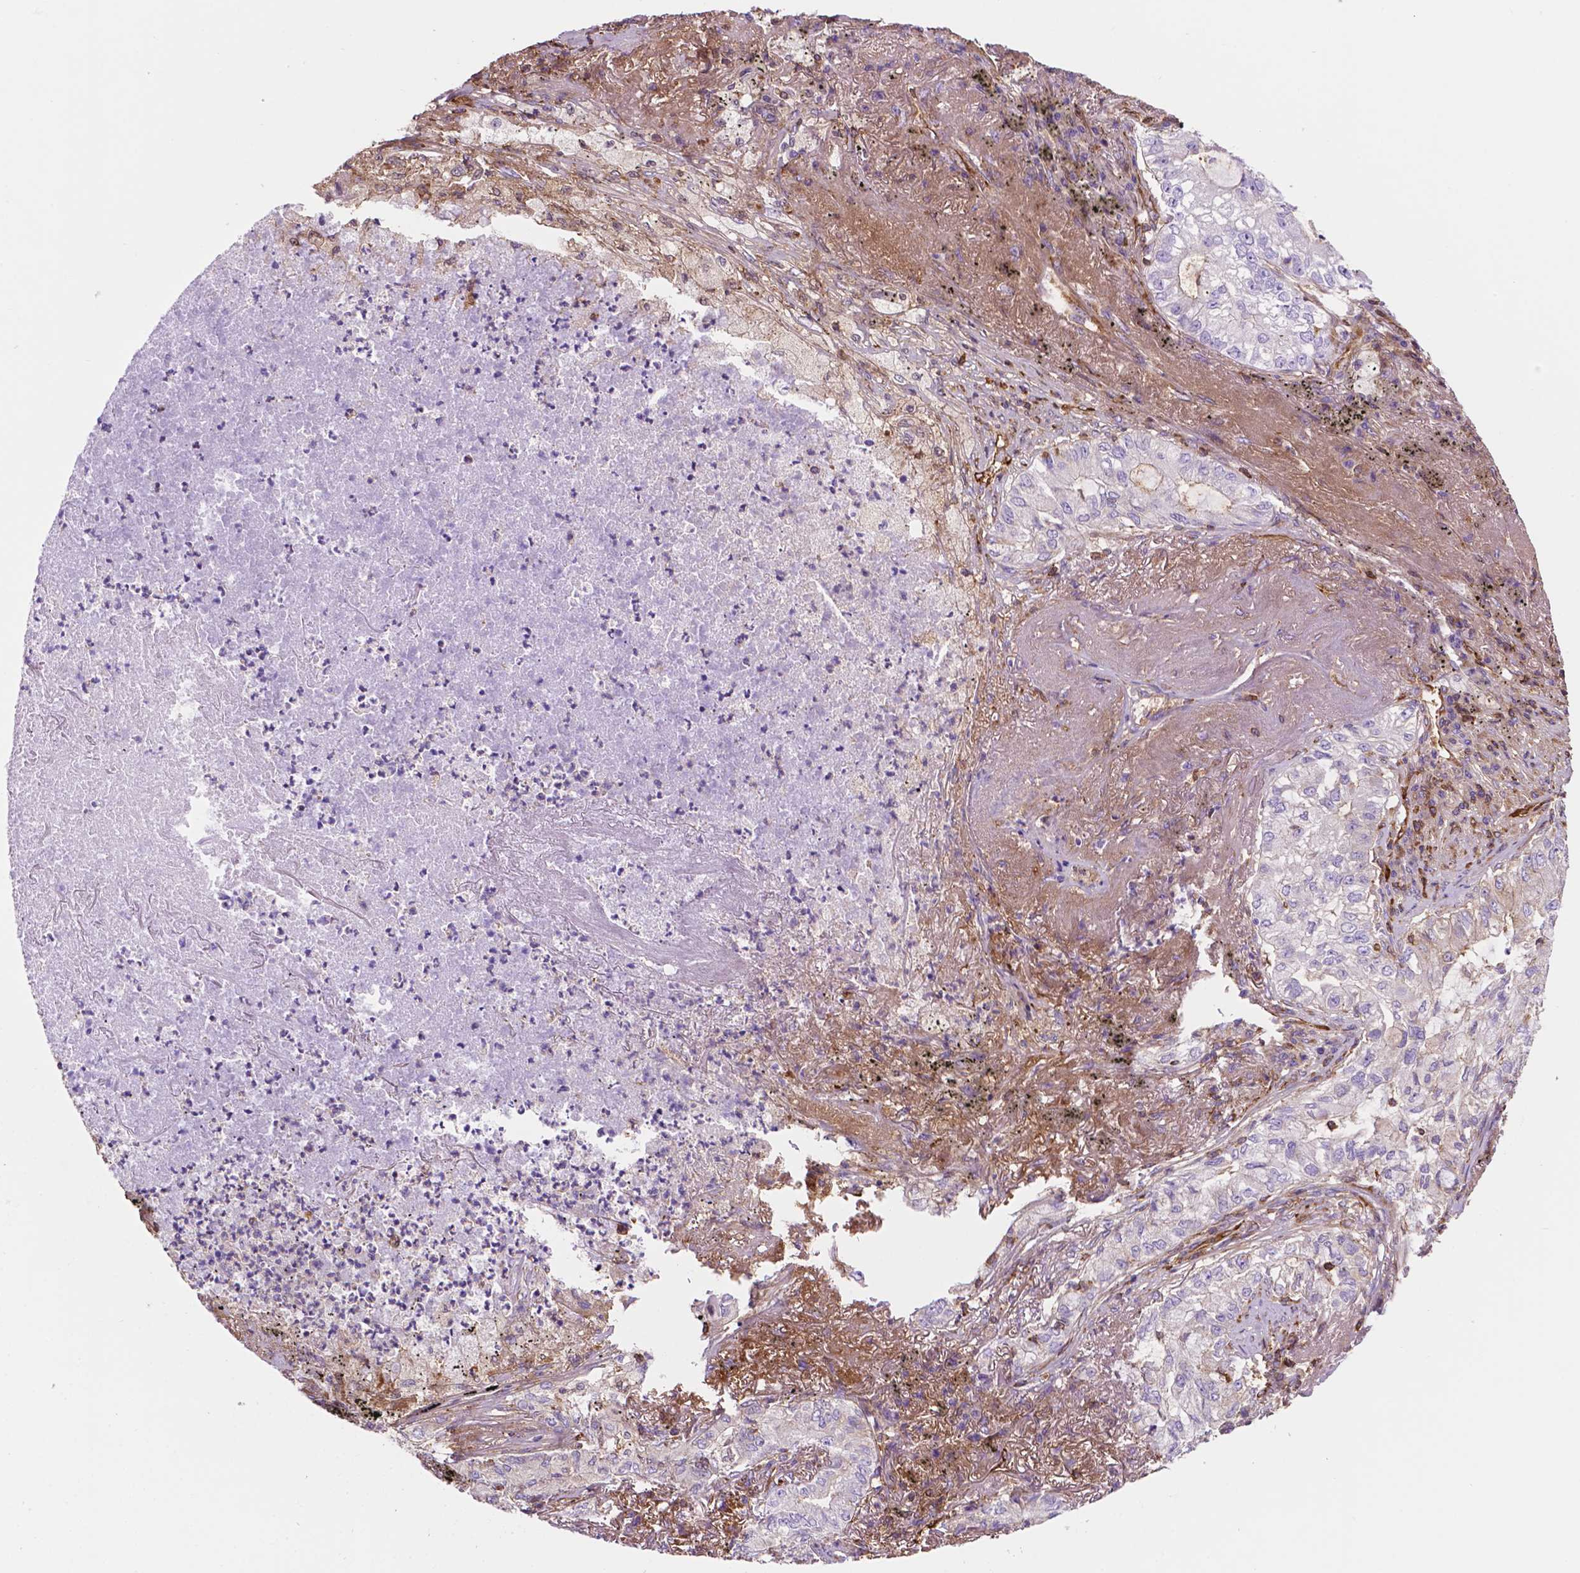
{"staining": {"intensity": "negative", "quantity": "none", "location": "none"}, "tissue": "lung cancer", "cell_type": "Tumor cells", "image_type": "cancer", "snomed": [{"axis": "morphology", "description": "Adenocarcinoma, NOS"}, {"axis": "topography", "description": "Lung"}], "caption": "Immunohistochemical staining of adenocarcinoma (lung) demonstrates no significant expression in tumor cells.", "gene": "DCN", "patient": {"sex": "female", "age": 73}}